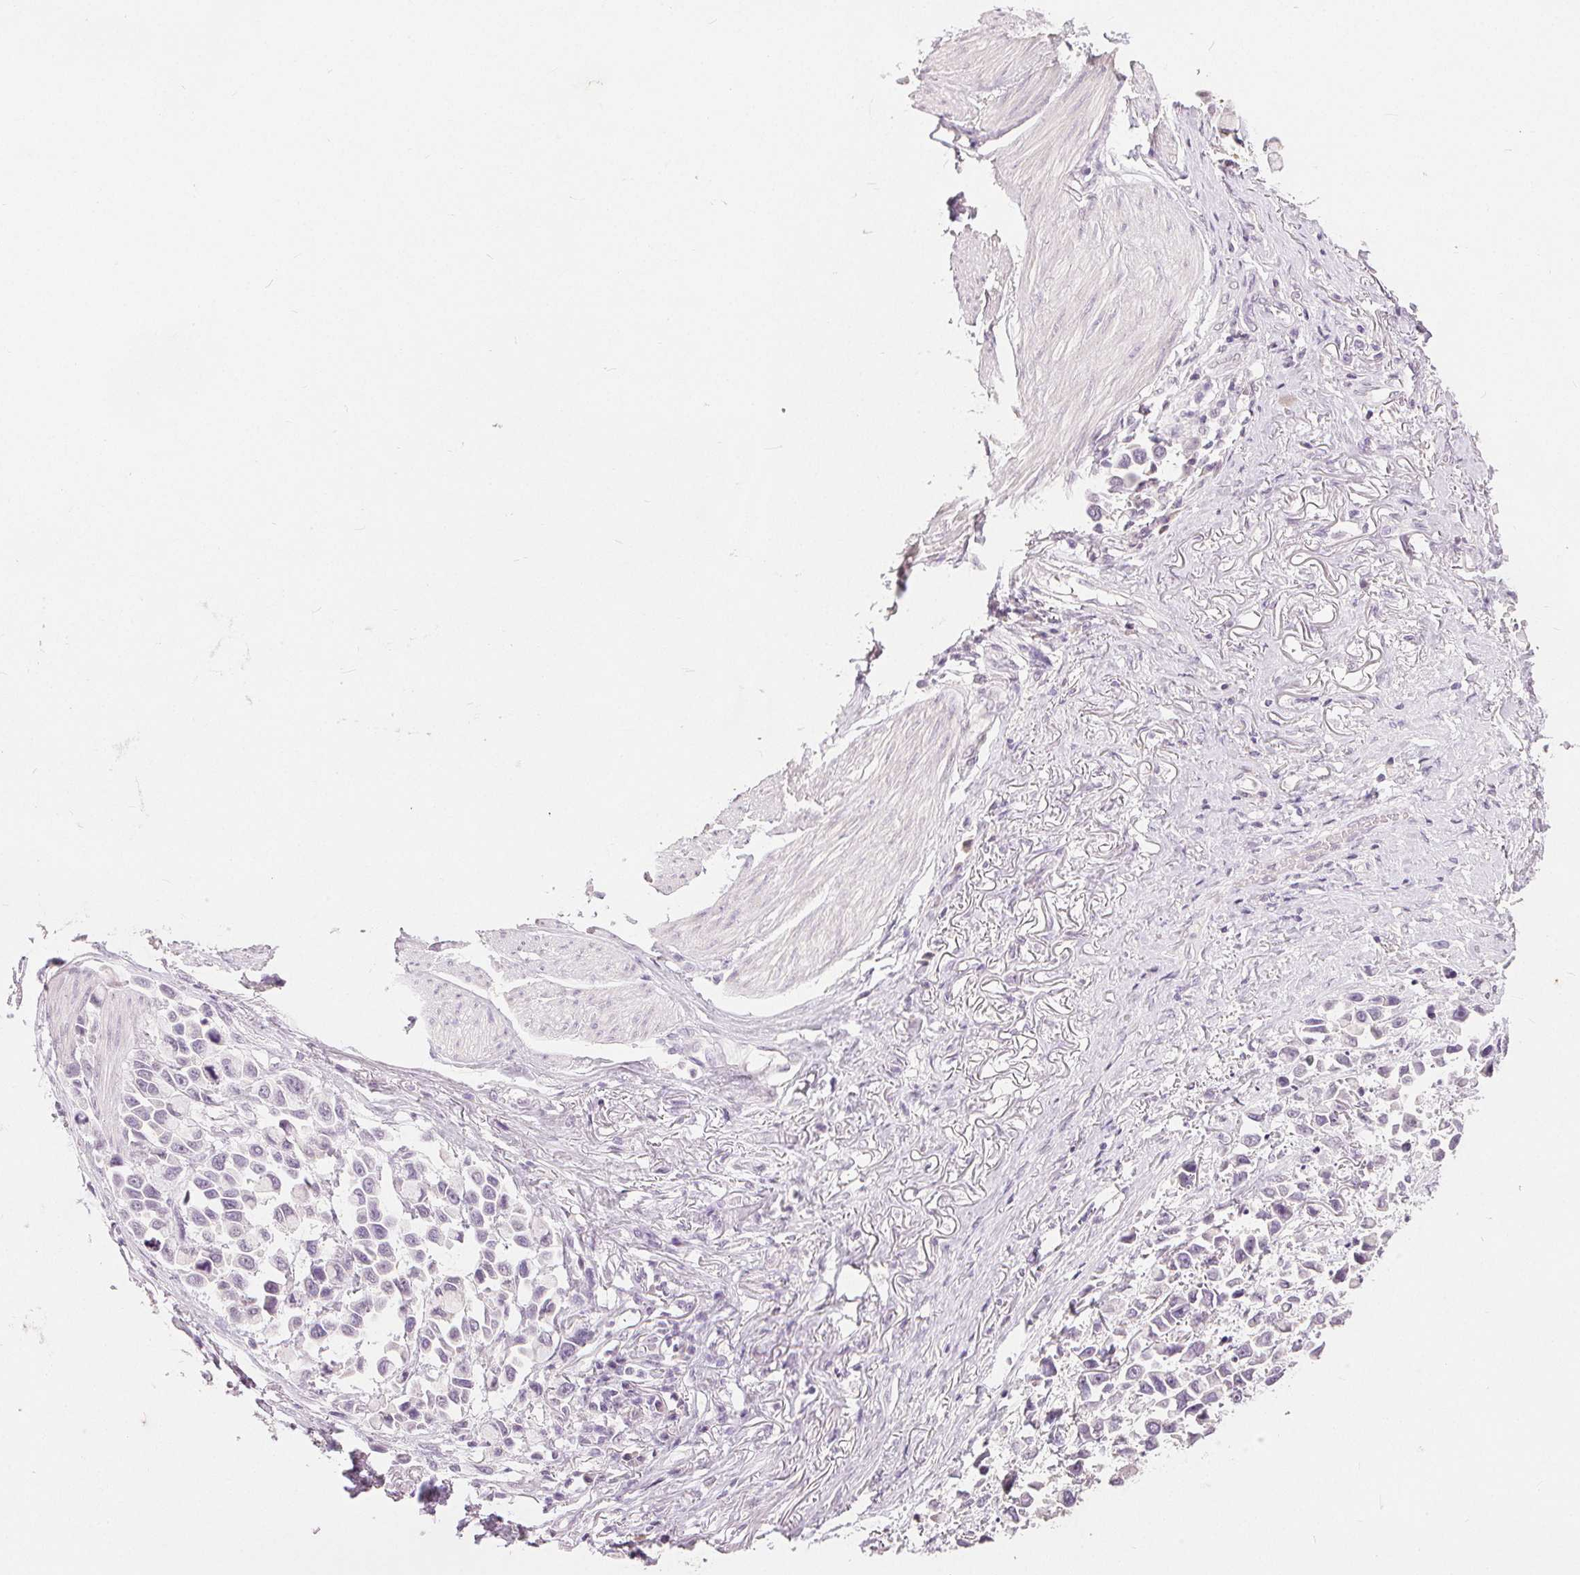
{"staining": {"intensity": "negative", "quantity": "none", "location": "none"}, "tissue": "stomach cancer", "cell_type": "Tumor cells", "image_type": "cancer", "snomed": [{"axis": "morphology", "description": "Adenocarcinoma, NOS"}, {"axis": "topography", "description": "Stomach"}], "caption": "A micrograph of stomach cancer stained for a protein displays no brown staining in tumor cells.", "gene": "CA12", "patient": {"sex": "female", "age": 81}}